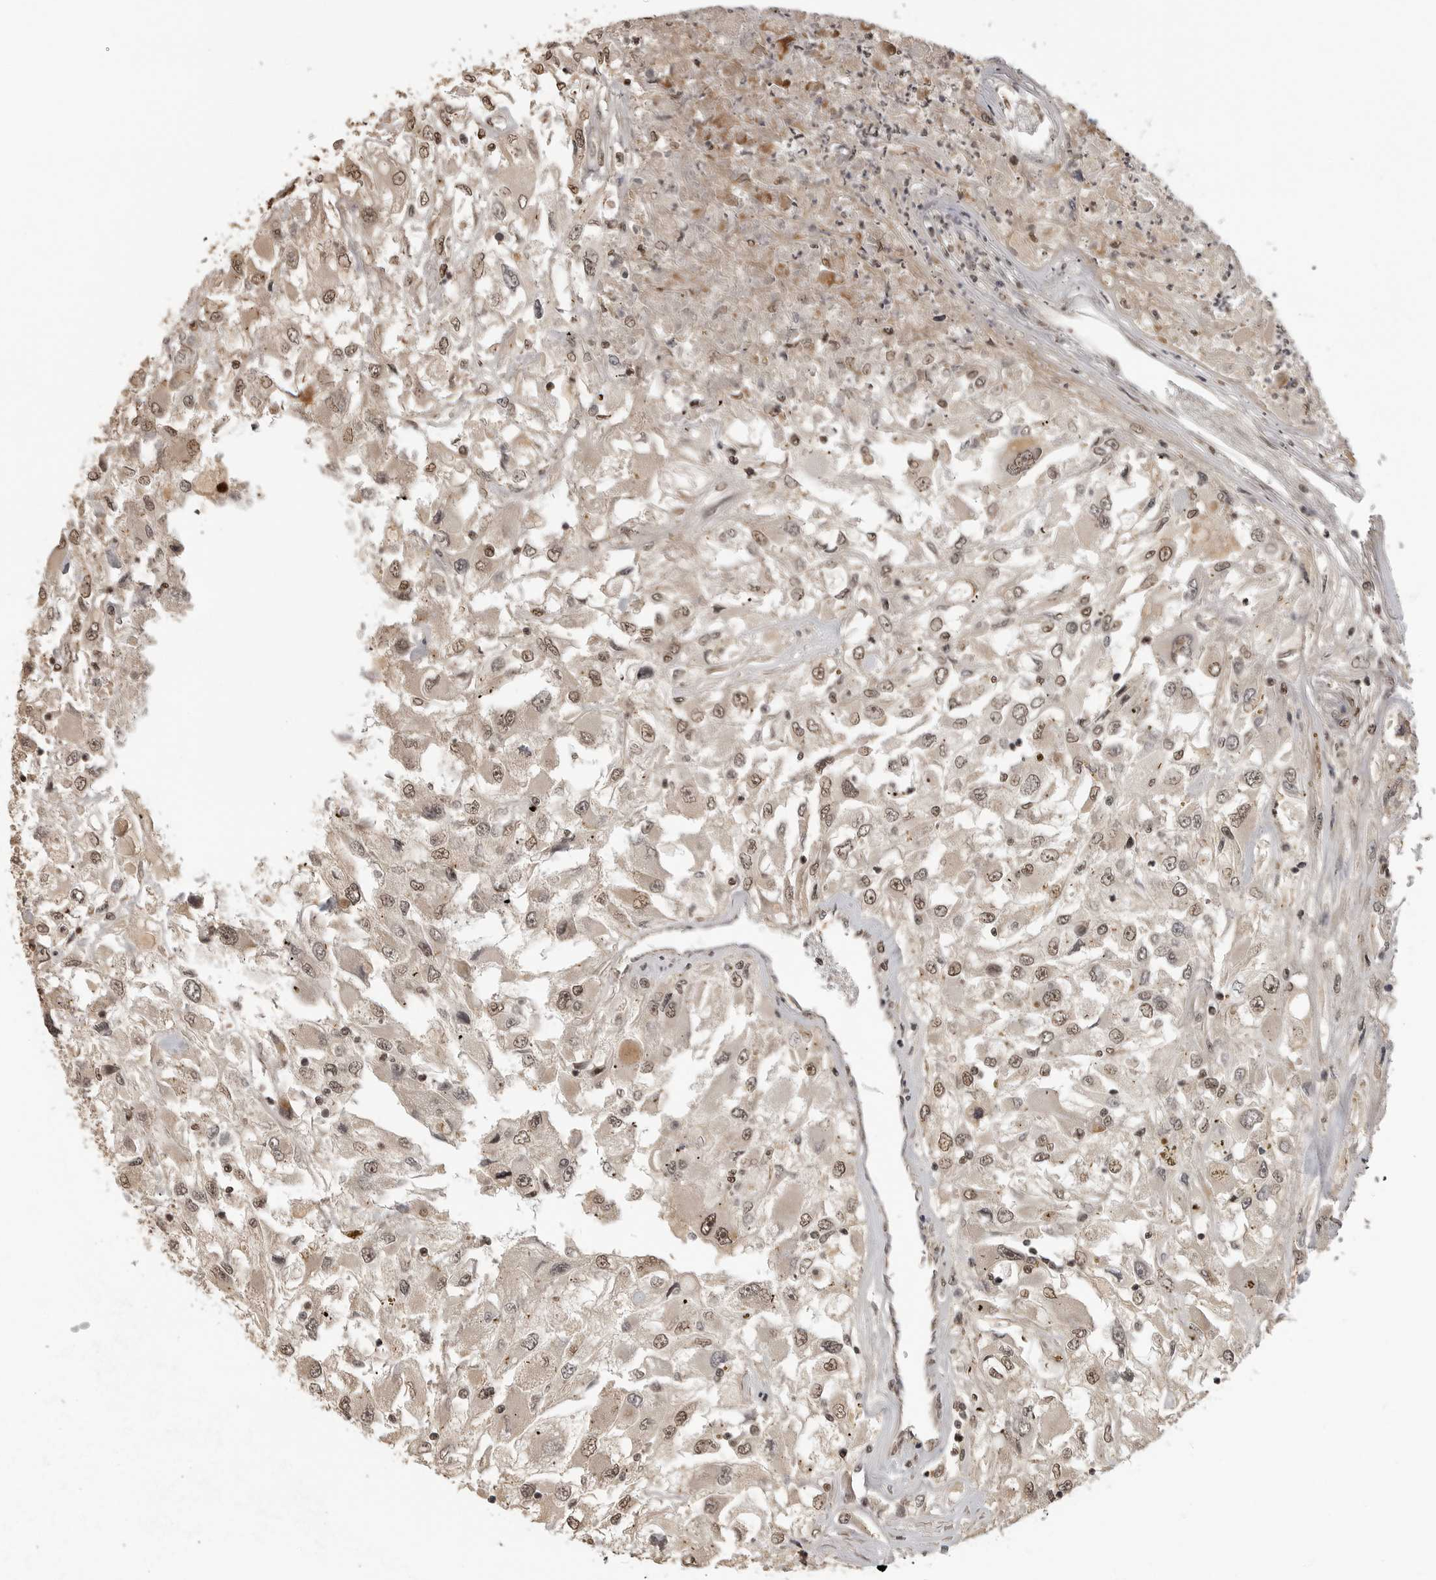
{"staining": {"intensity": "weak", "quantity": ">75%", "location": "nuclear"}, "tissue": "renal cancer", "cell_type": "Tumor cells", "image_type": "cancer", "snomed": [{"axis": "morphology", "description": "Adenocarcinoma, NOS"}, {"axis": "topography", "description": "Kidney"}], "caption": "Human adenocarcinoma (renal) stained with a protein marker demonstrates weak staining in tumor cells.", "gene": "CLOCK", "patient": {"sex": "female", "age": 52}}